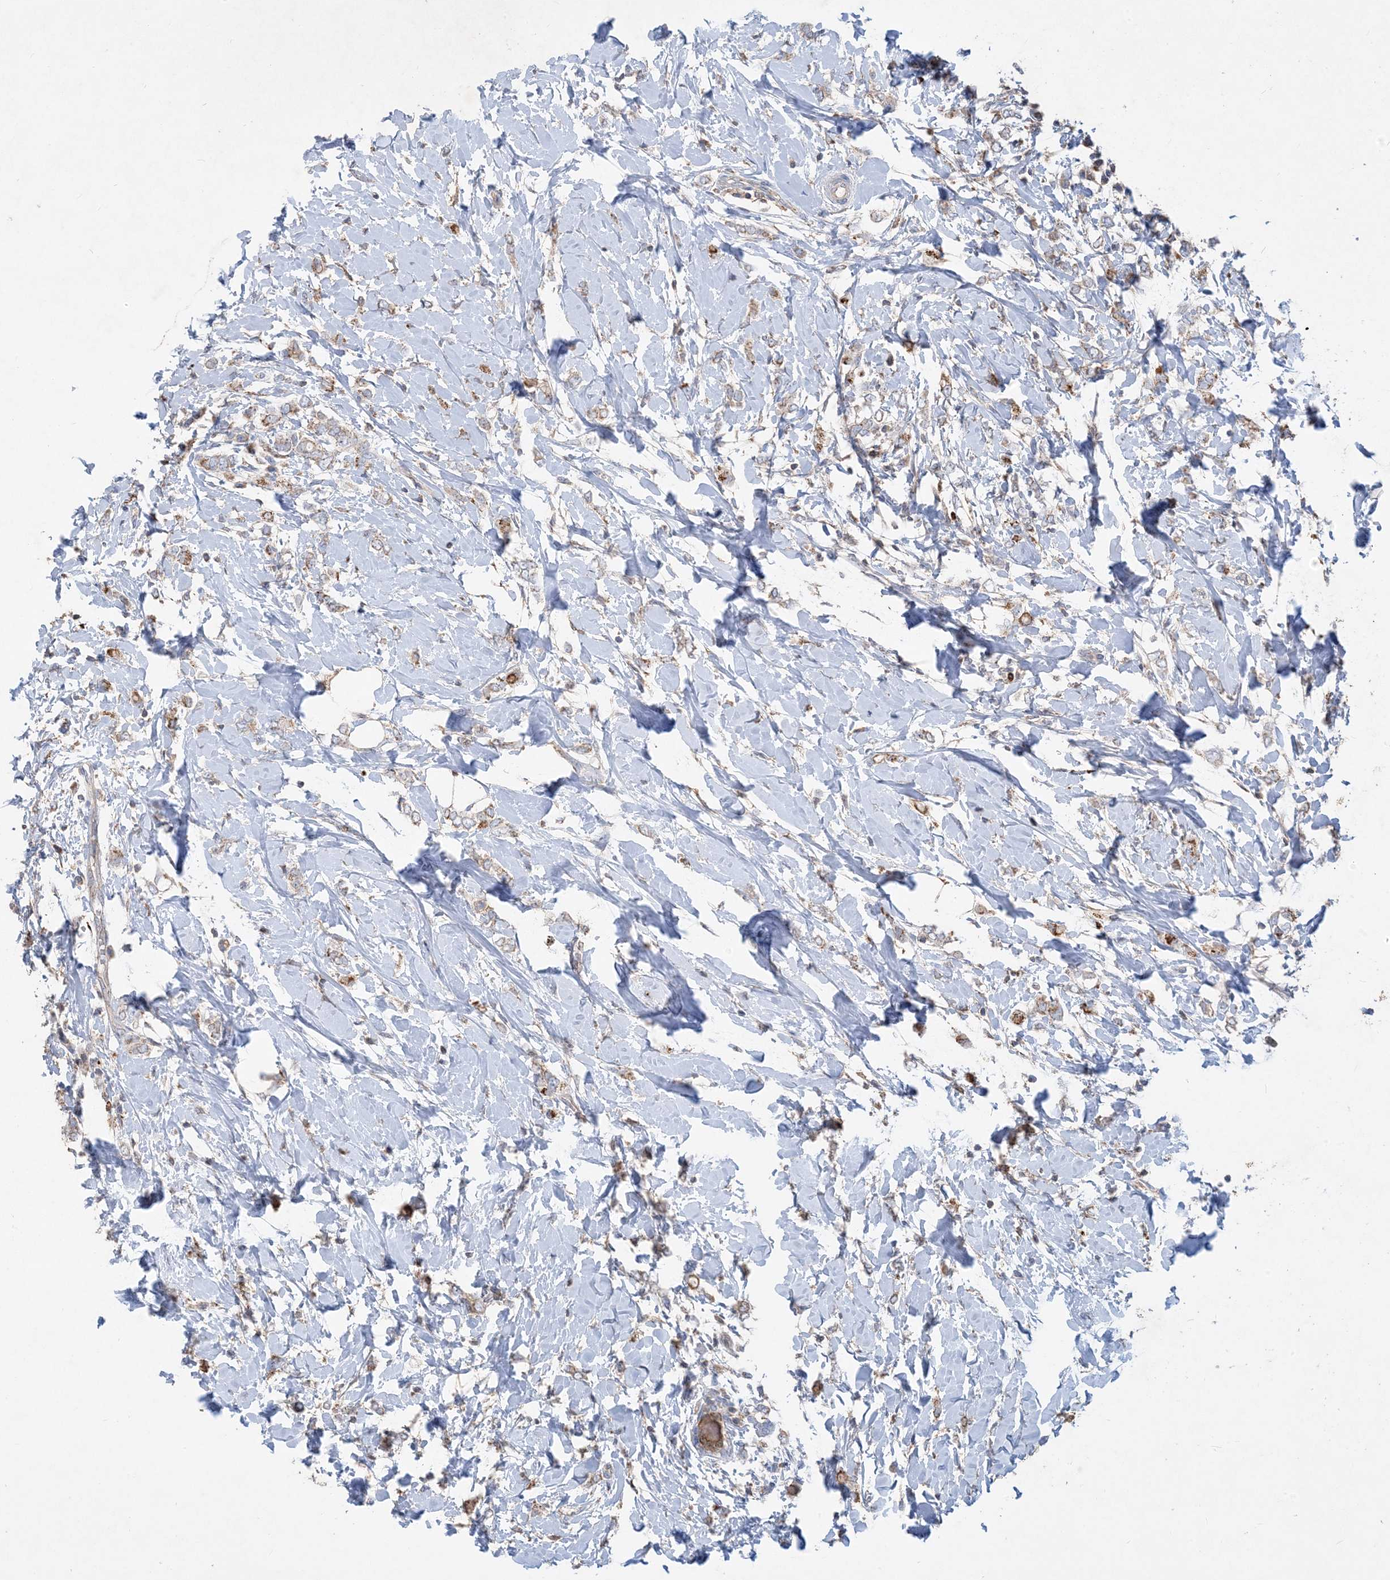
{"staining": {"intensity": "weak", "quantity": "<25%", "location": "cytoplasmic/membranous"}, "tissue": "breast cancer", "cell_type": "Tumor cells", "image_type": "cancer", "snomed": [{"axis": "morphology", "description": "Normal tissue, NOS"}, {"axis": "morphology", "description": "Lobular carcinoma"}, {"axis": "topography", "description": "Breast"}], "caption": "Tumor cells are negative for brown protein staining in lobular carcinoma (breast).", "gene": "ECHDC1", "patient": {"sex": "female", "age": 47}}